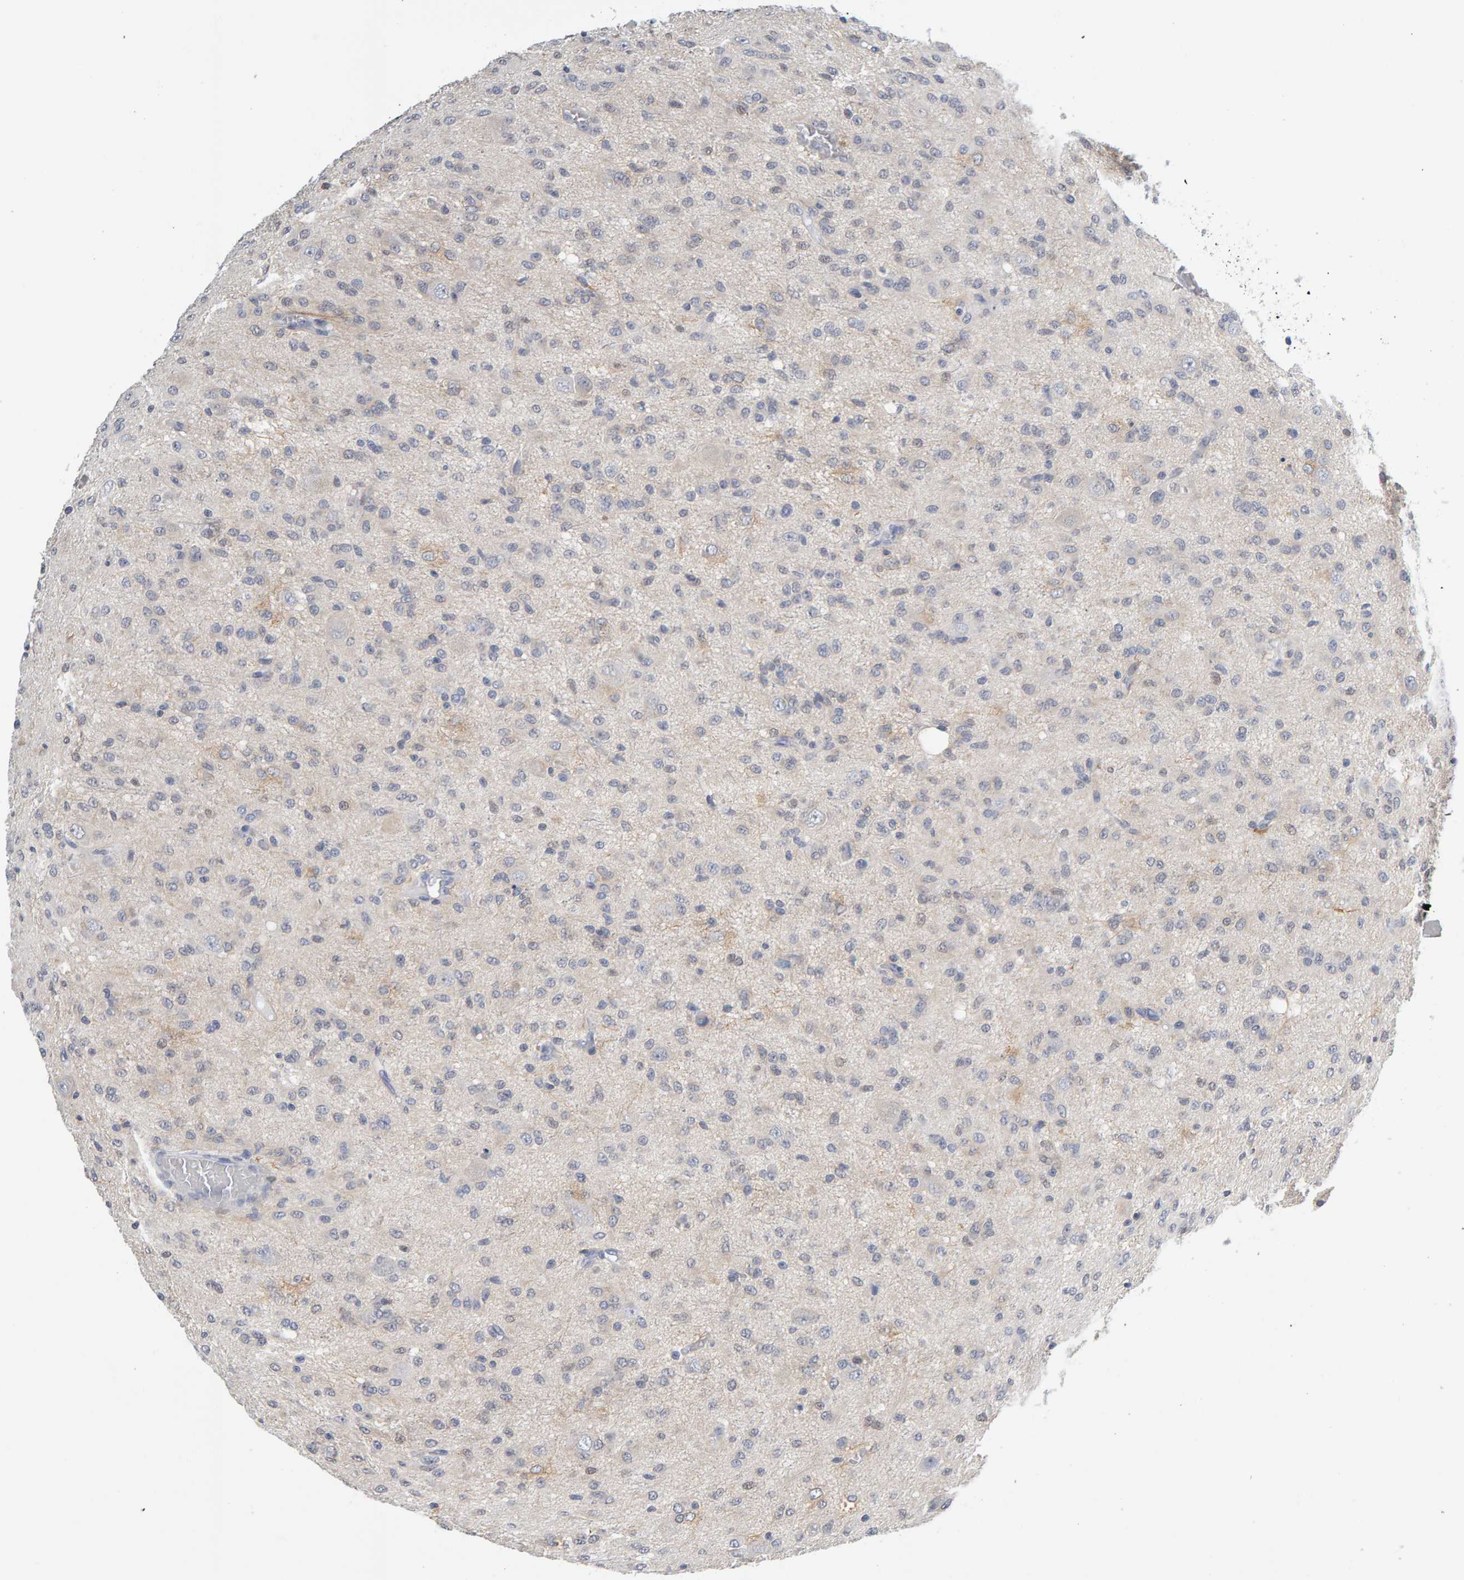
{"staining": {"intensity": "weak", "quantity": "<25%", "location": "cytoplasmic/membranous"}, "tissue": "glioma", "cell_type": "Tumor cells", "image_type": "cancer", "snomed": [{"axis": "morphology", "description": "Glioma, malignant, High grade"}, {"axis": "topography", "description": "Brain"}], "caption": "The histopathology image exhibits no significant positivity in tumor cells of glioma. (Brightfield microscopy of DAB (3,3'-diaminobenzidine) immunohistochemistry (IHC) at high magnification).", "gene": "CTH", "patient": {"sex": "female", "age": 59}}